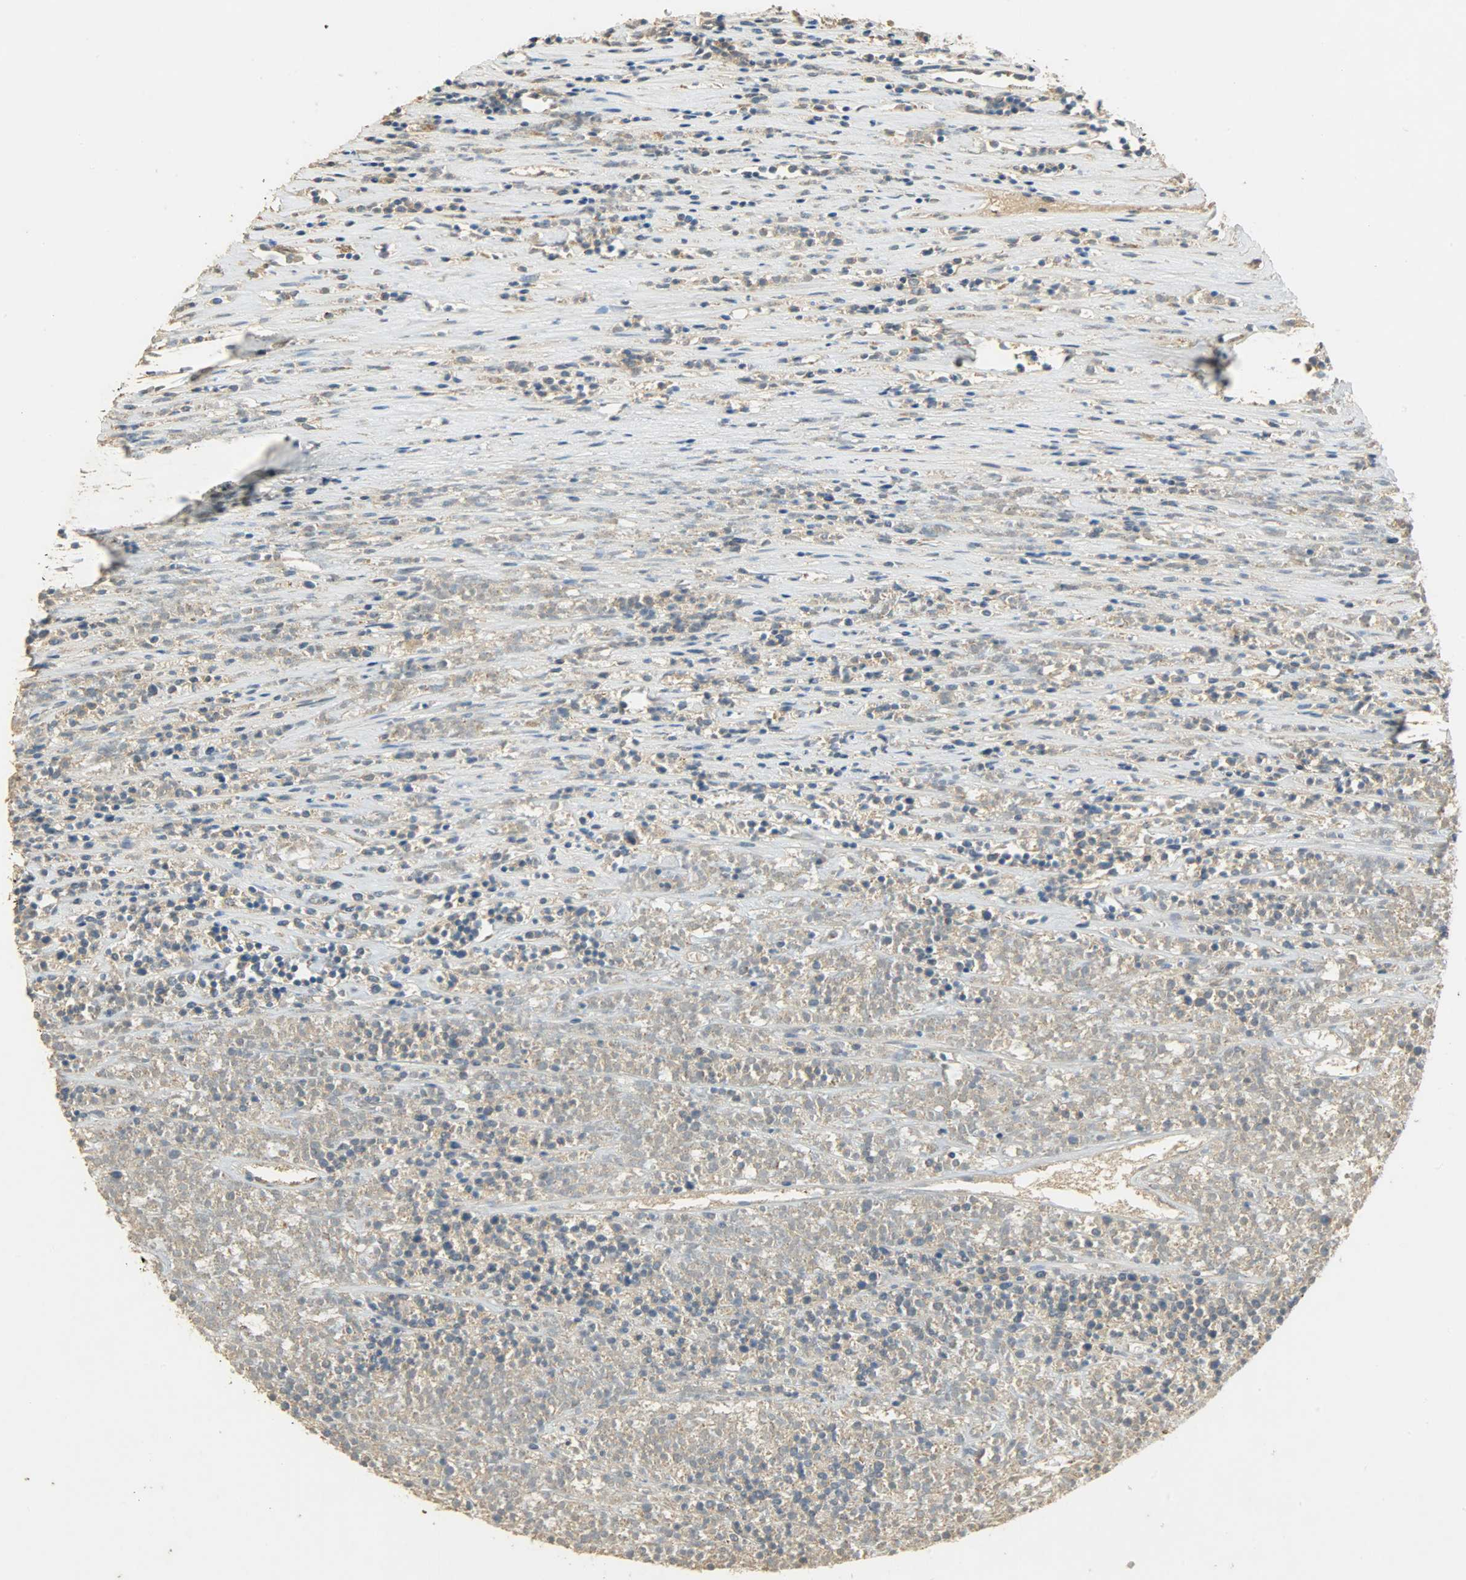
{"staining": {"intensity": "weak", "quantity": ">75%", "location": "cytoplasmic/membranous"}, "tissue": "lymphoma", "cell_type": "Tumor cells", "image_type": "cancer", "snomed": [{"axis": "morphology", "description": "Malignant lymphoma, non-Hodgkin's type, High grade"}, {"axis": "topography", "description": "Lymph node"}], "caption": "Weak cytoplasmic/membranous staining for a protein is present in approximately >75% of tumor cells of malignant lymphoma, non-Hodgkin's type (high-grade) using immunohistochemistry (IHC).", "gene": "HDHD5", "patient": {"sex": "female", "age": 73}}